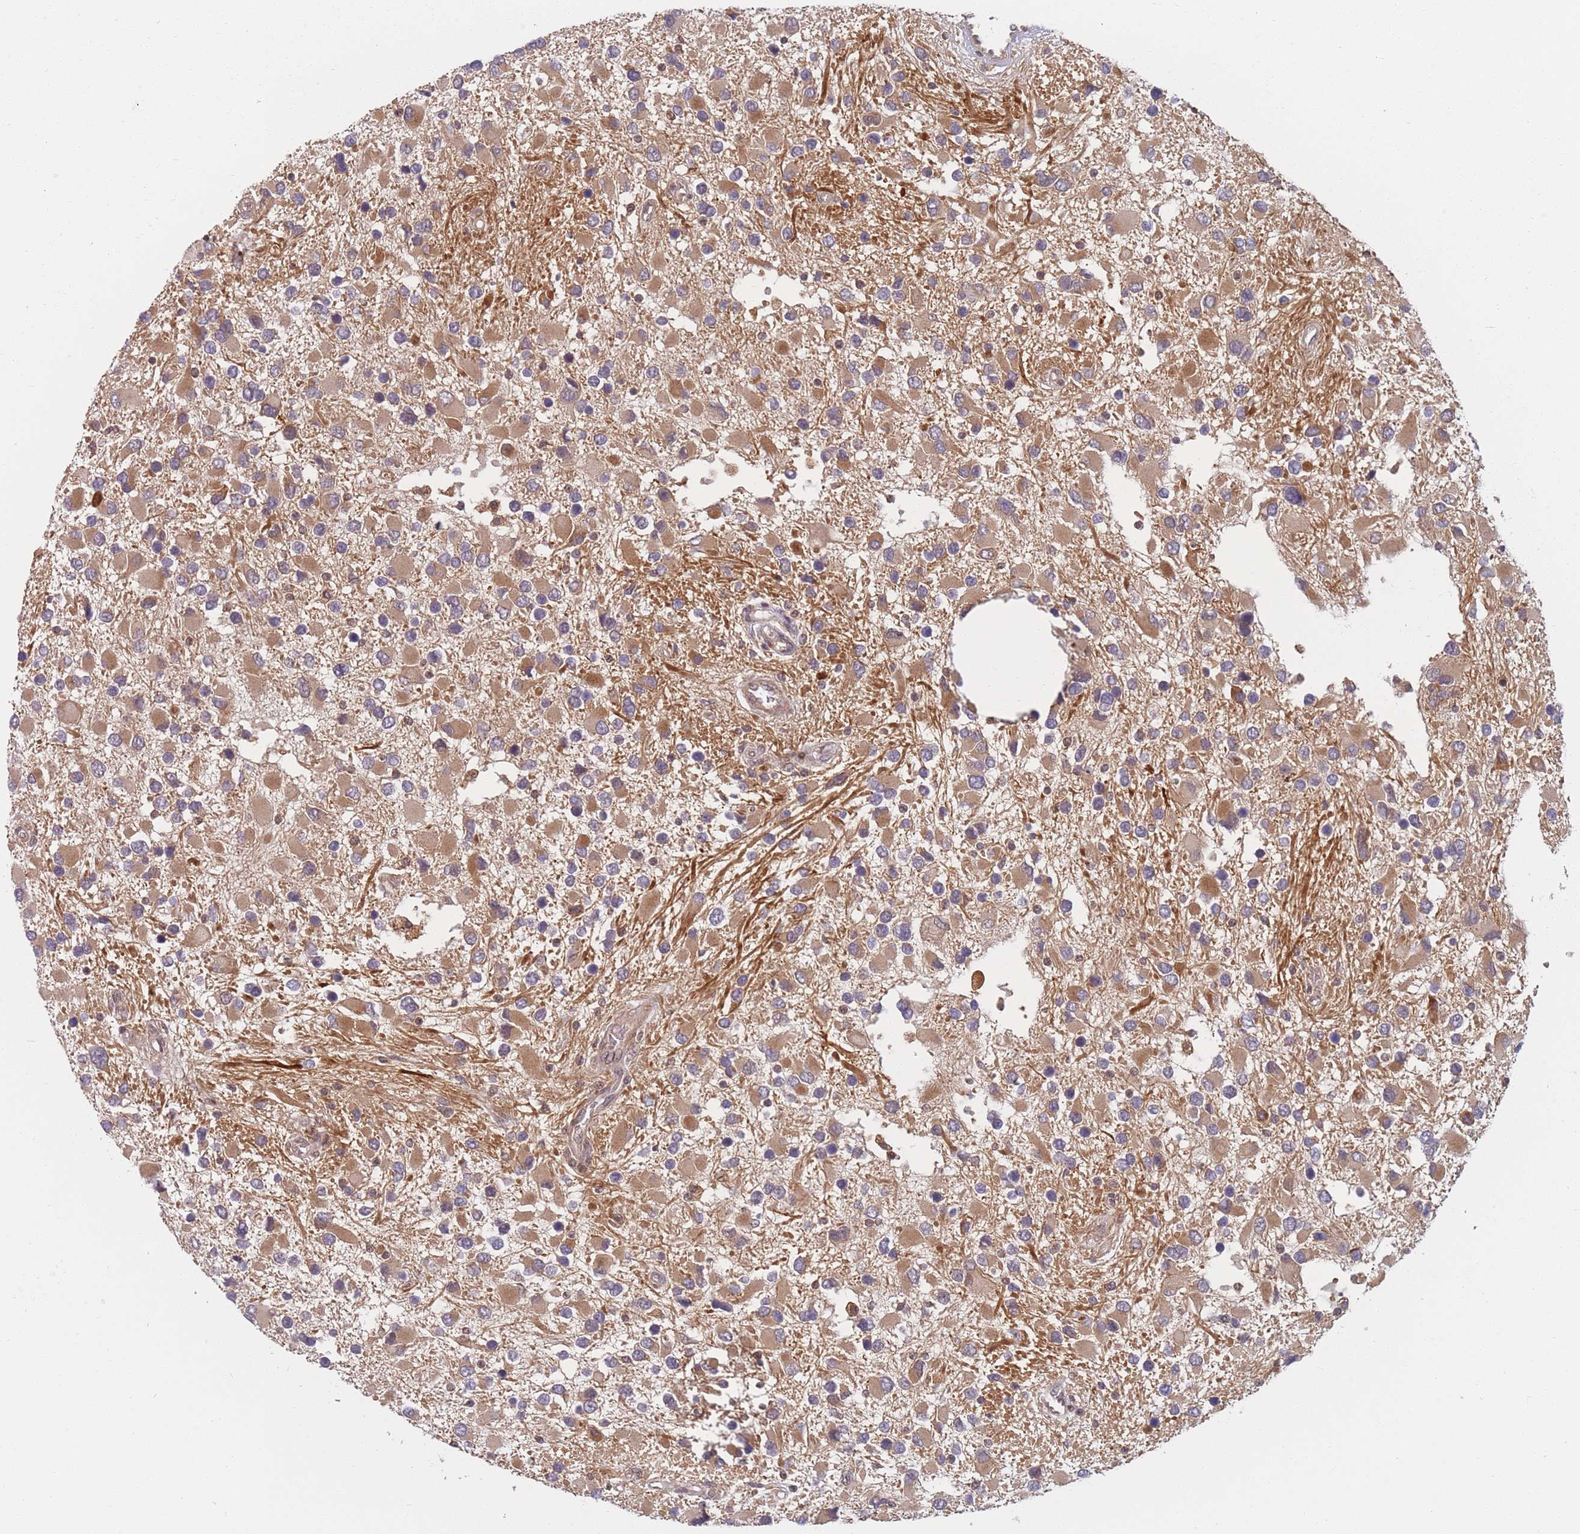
{"staining": {"intensity": "moderate", "quantity": "25%-75%", "location": "cytoplasmic/membranous"}, "tissue": "glioma", "cell_type": "Tumor cells", "image_type": "cancer", "snomed": [{"axis": "morphology", "description": "Glioma, malignant, High grade"}, {"axis": "topography", "description": "Brain"}], "caption": "Malignant glioma (high-grade) stained with DAB (3,3'-diaminobenzidine) immunohistochemistry (IHC) demonstrates medium levels of moderate cytoplasmic/membranous positivity in approximately 25%-75% of tumor cells. The staining was performed using DAB (3,3'-diaminobenzidine) to visualize the protein expression in brown, while the nuclei were stained in blue with hematoxylin (Magnification: 20x).", "gene": "FAM153A", "patient": {"sex": "male", "age": 53}}